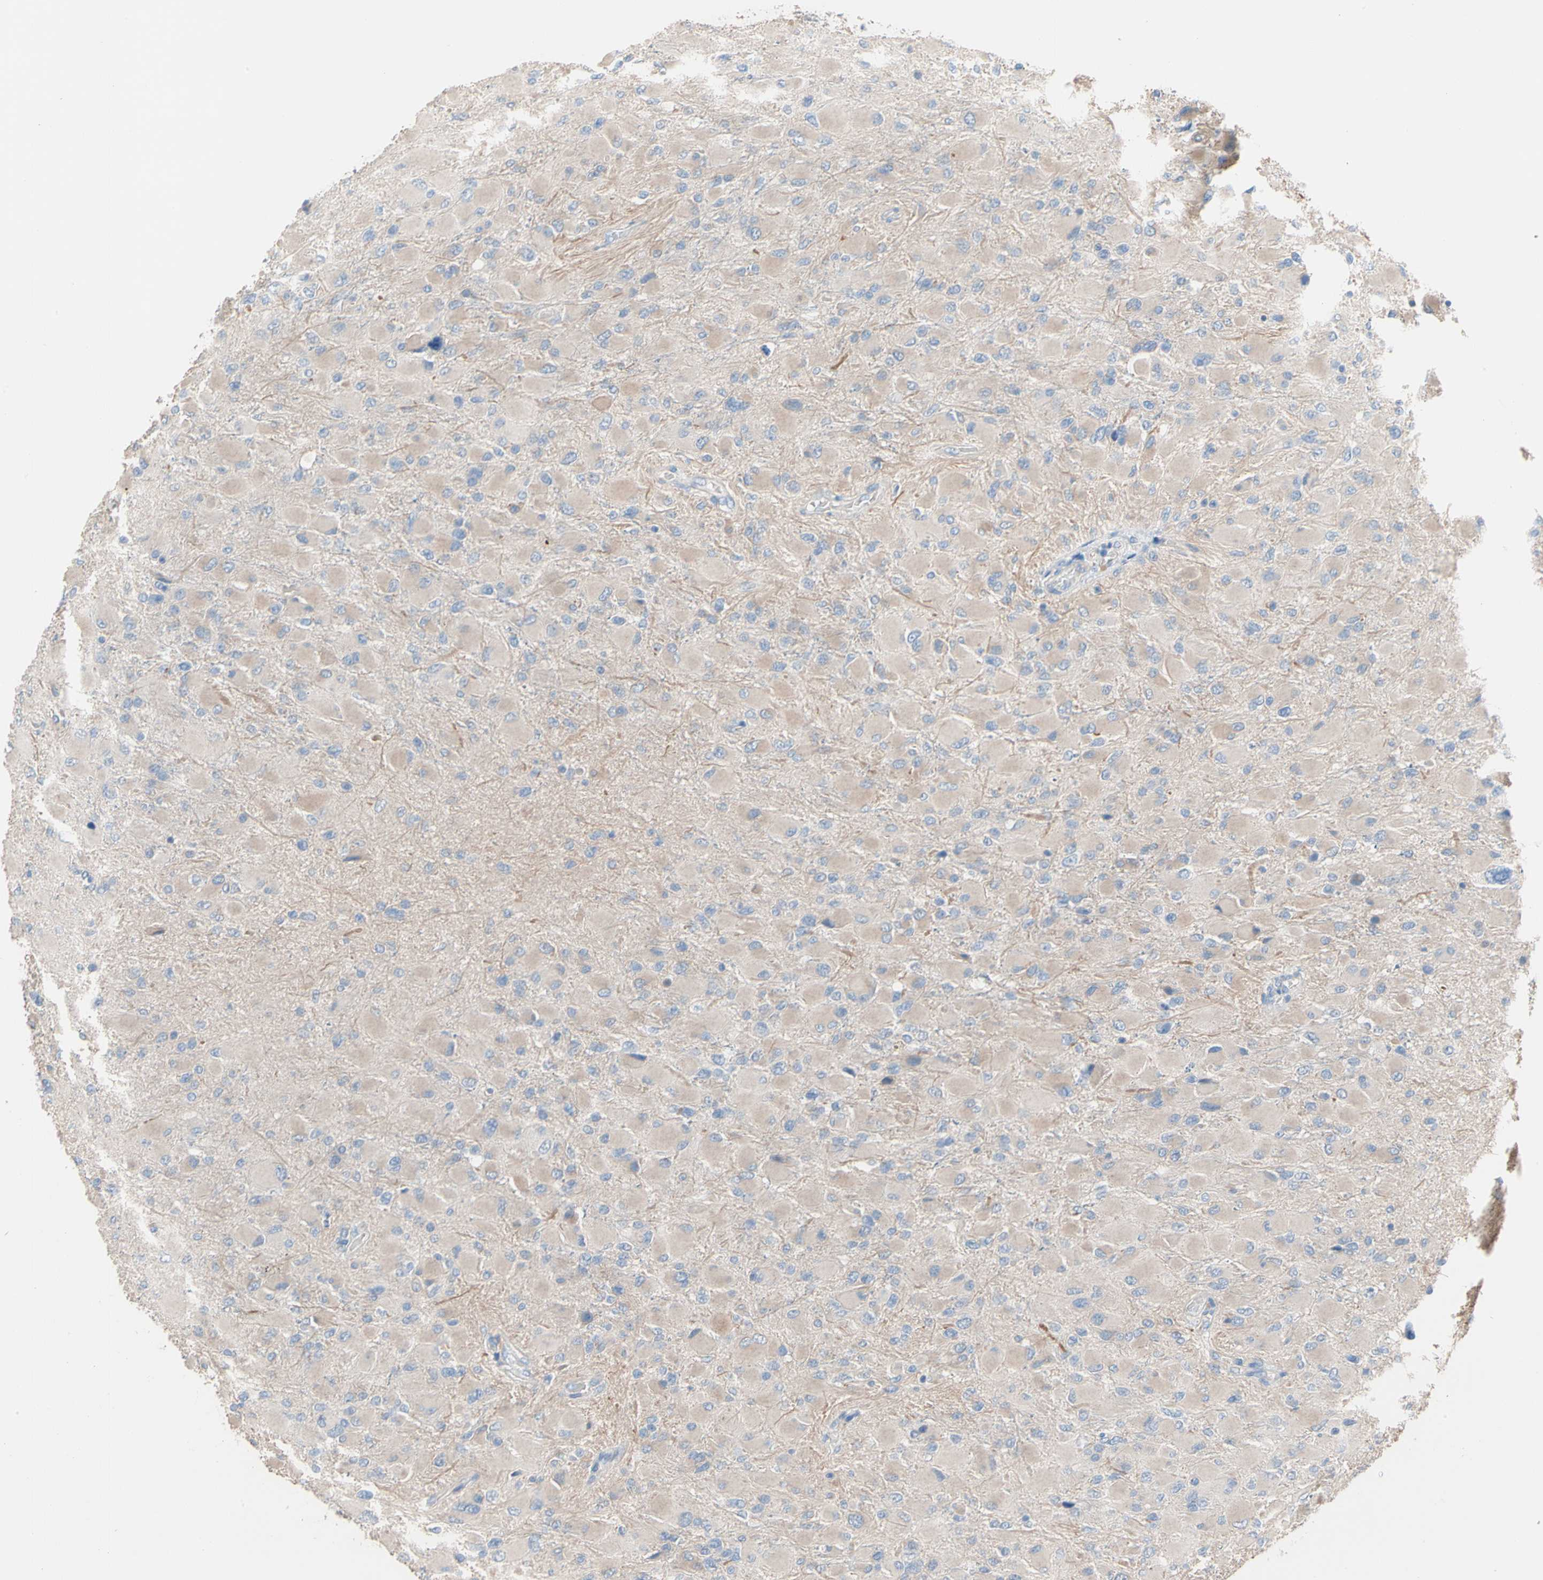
{"staining": {"intensity": "negative", "quantity": "none", "location": "none"}, "tissue": "glioma", "cell_type": "Tumor cells", "image_type": "cancer", "snomed": [{"axis": "morphology", "description": "Glioma, malignant, High grade"}, {"axis": "topography", "description": "Cerebral cortex"}], "caption": "High magnification brightfield microscopy of glioma stained with DAB (3,3'-diaminobenzidine) (brown) and counterstained with hematoxylin (blue): tumor cells show no significant expression.", "gene": "BBOX1", "patient": {"sex": "female", "age": 36}}